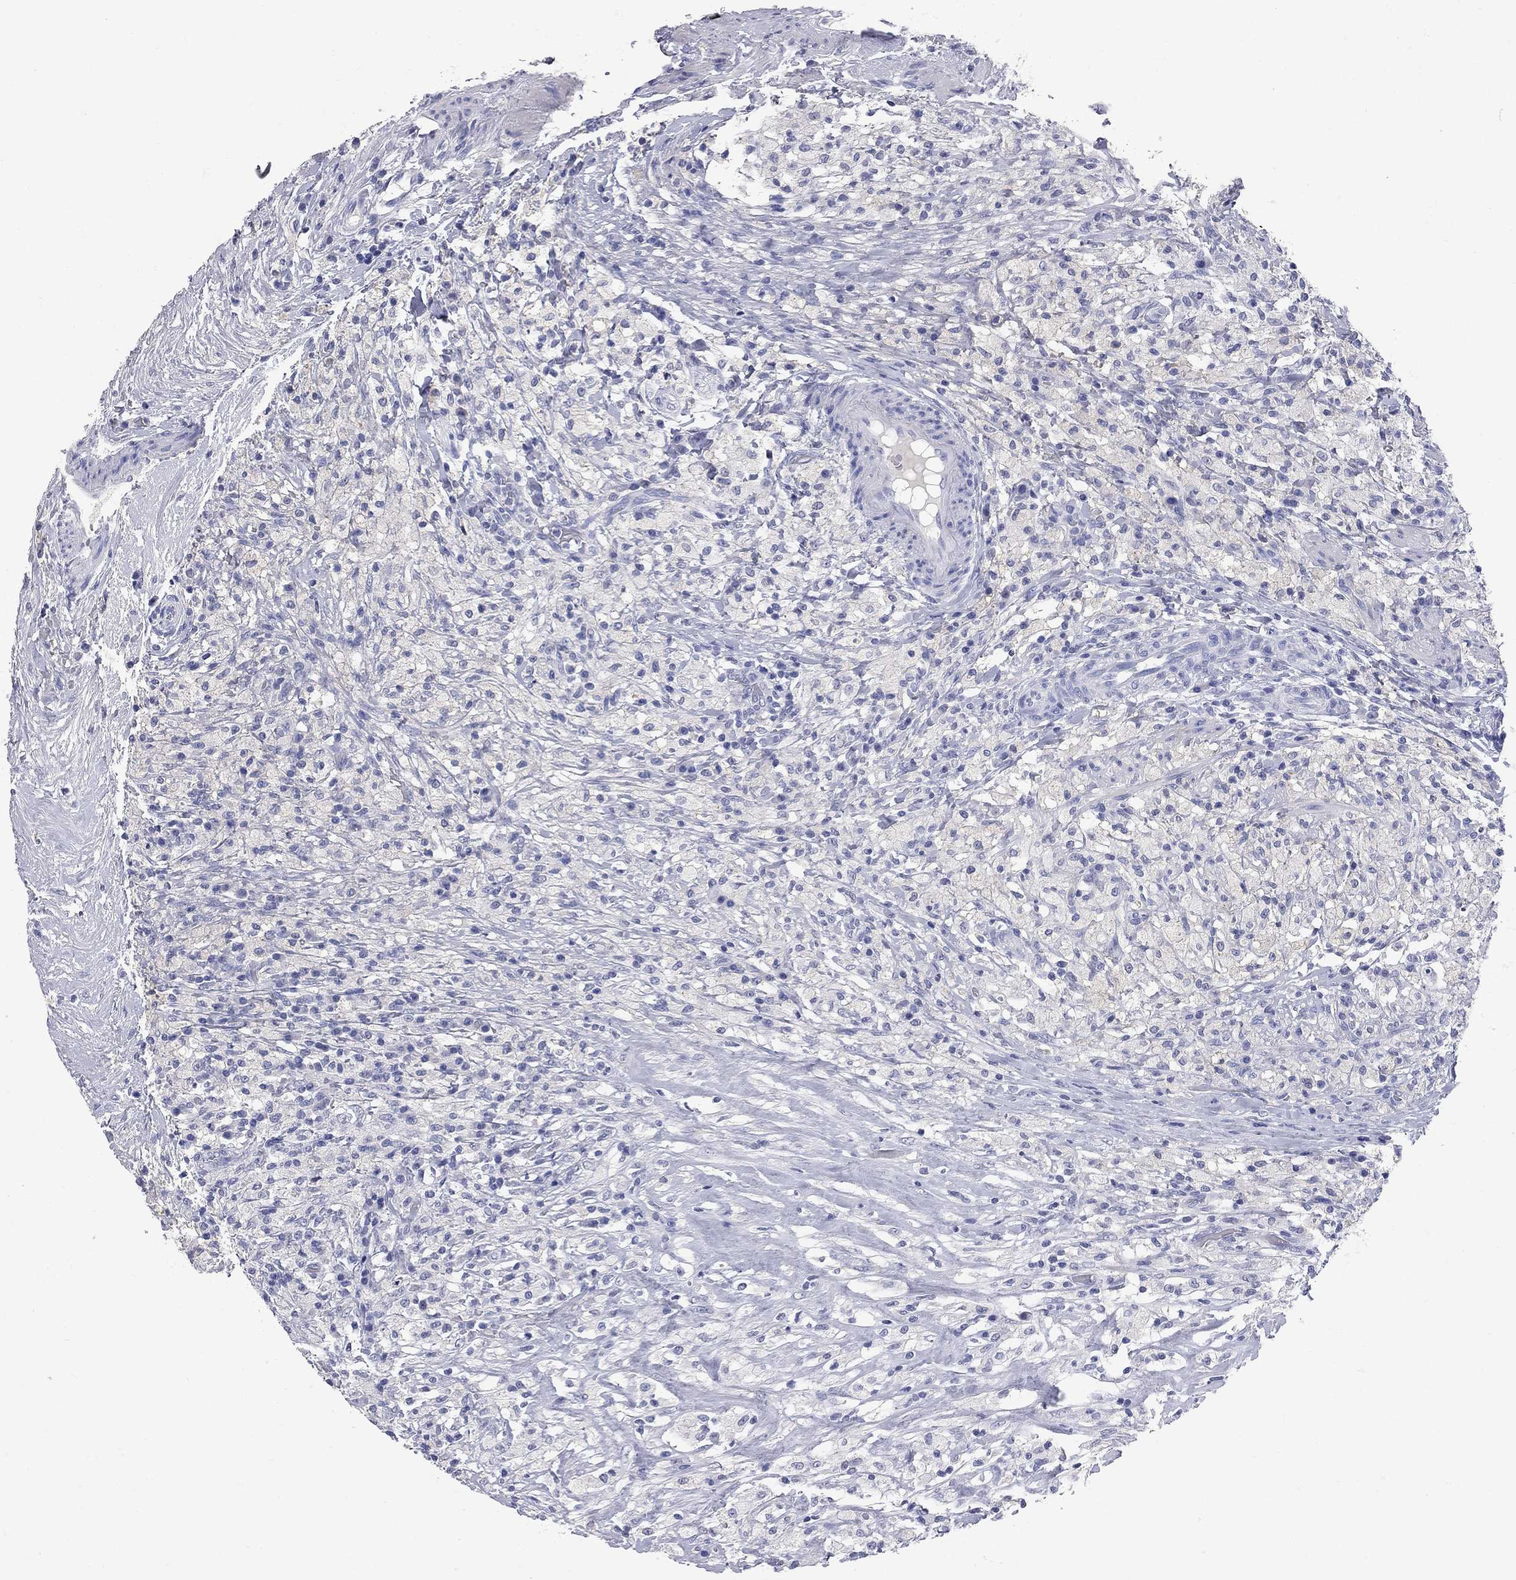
{"staining": {"intensity": "negative", "quantity": "none", "location": "none"}, "tissue": "testis cancer", "cell_type": "Tumor cells", "image_type": "cancer", "snomed": [{"axis": "morphology", "description": "Necrosis, NOS"}, {"axis": "morphology", "description": "Carcinoma, Embryonal, NOS"}, {"axis": "topography", "description": "Testis"}], "caption": "An IHC histopathology image of testis embryonal carcinoma is shown. There is no staining in tumor cells of testis embryonal carcinoma.", "gene": "FAM221B", "patient": {"sex": "male", "age": 19}}